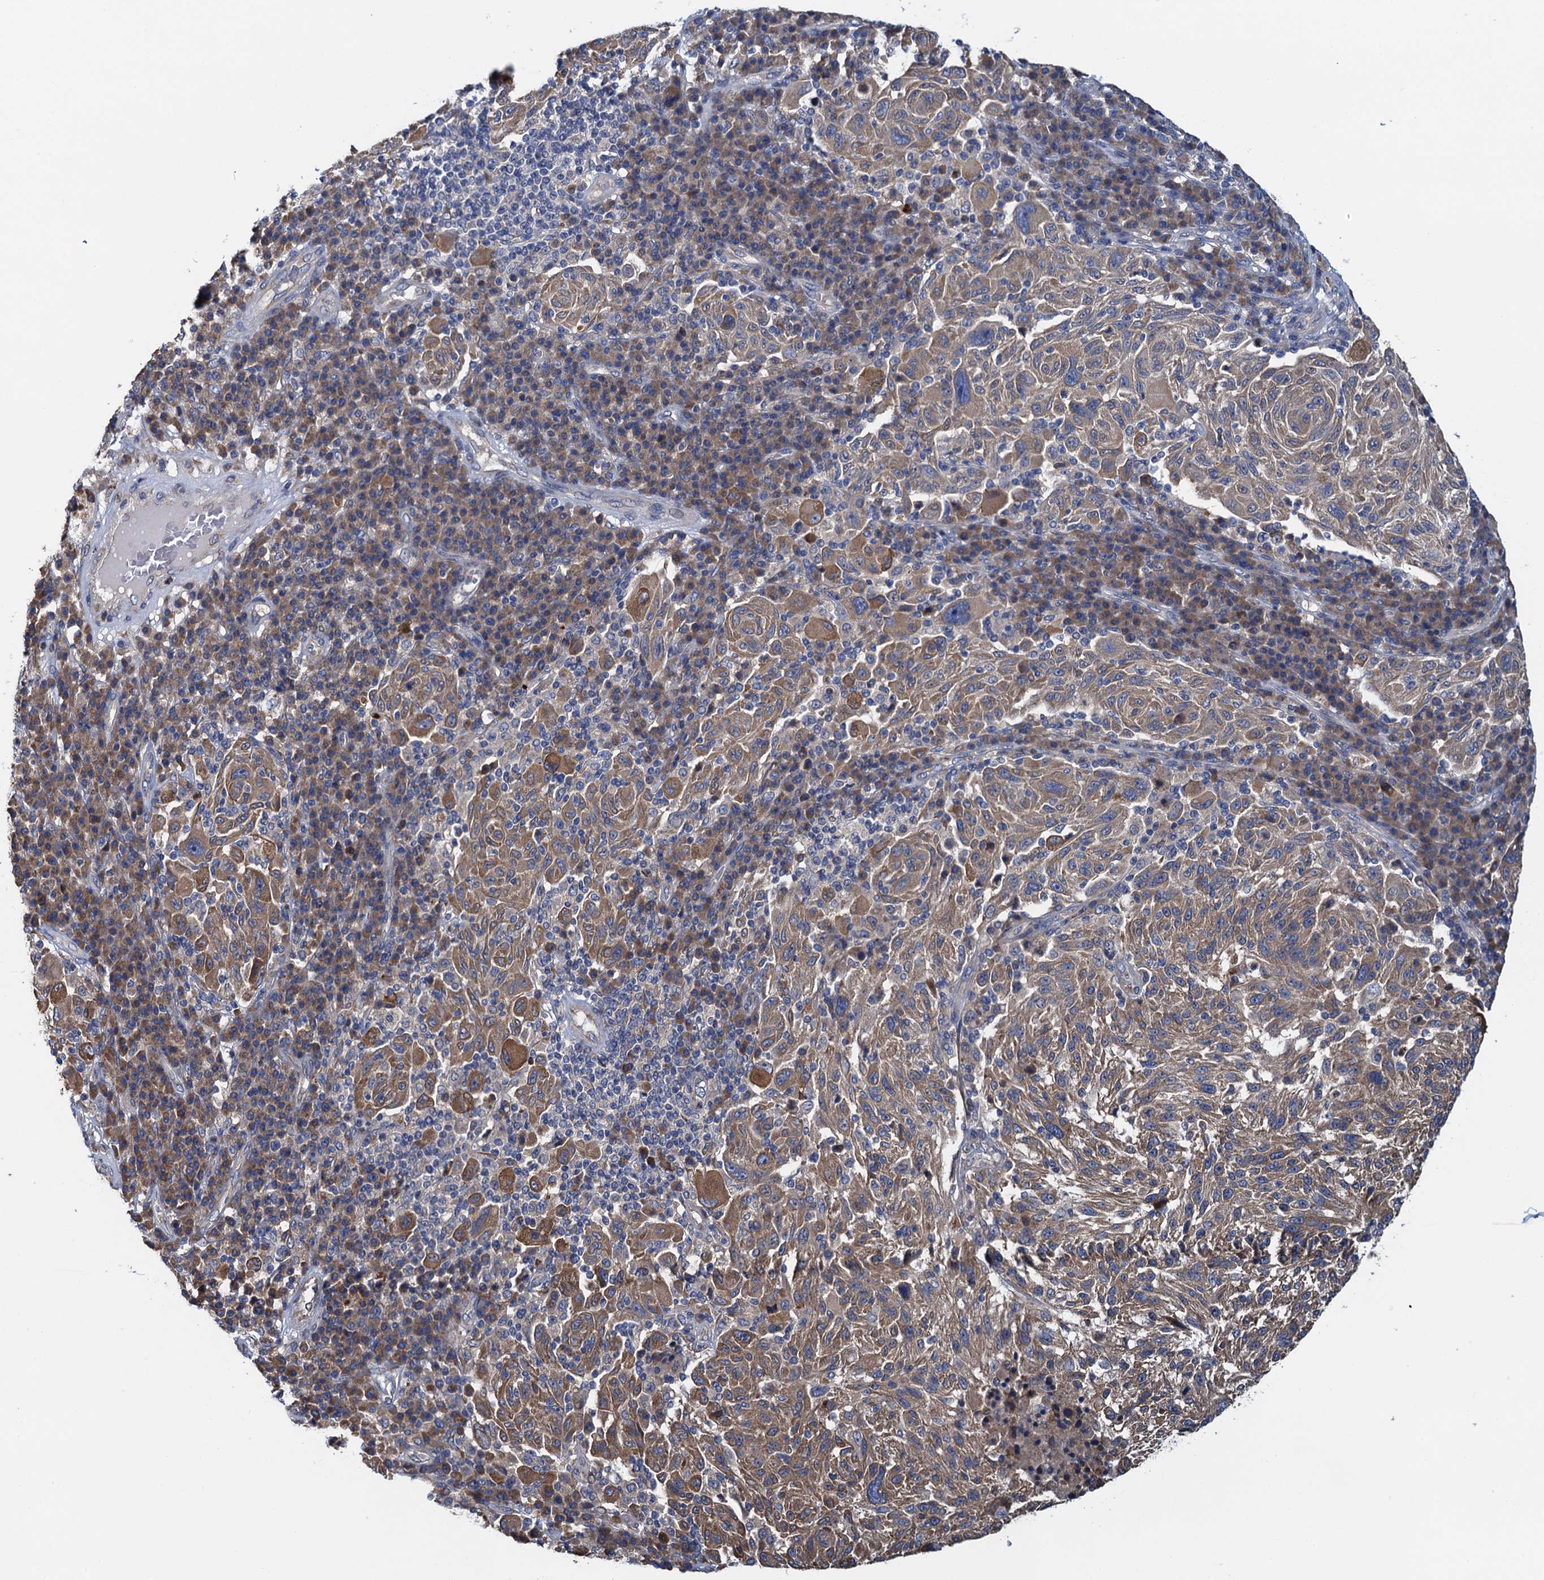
{"staining": {"intensity": "moderate", "quantity": "25%-75%", "location": "cytoplasmic/membranous"}, "tissue": "melanoma", "cell_type": "Tumor cells", "image_type": "cancer", "snomed": [{"axis": "morphology", "description": "Malignant melanoma, NOS"}, {"axis": "topography", "description": "Skin"}], "caption": "Malignant melanoma stained with a protein marker displays moderate staining in tumor cells.", "gene": "ADCY9", "patient": {"sex": "male", "age": 53}}